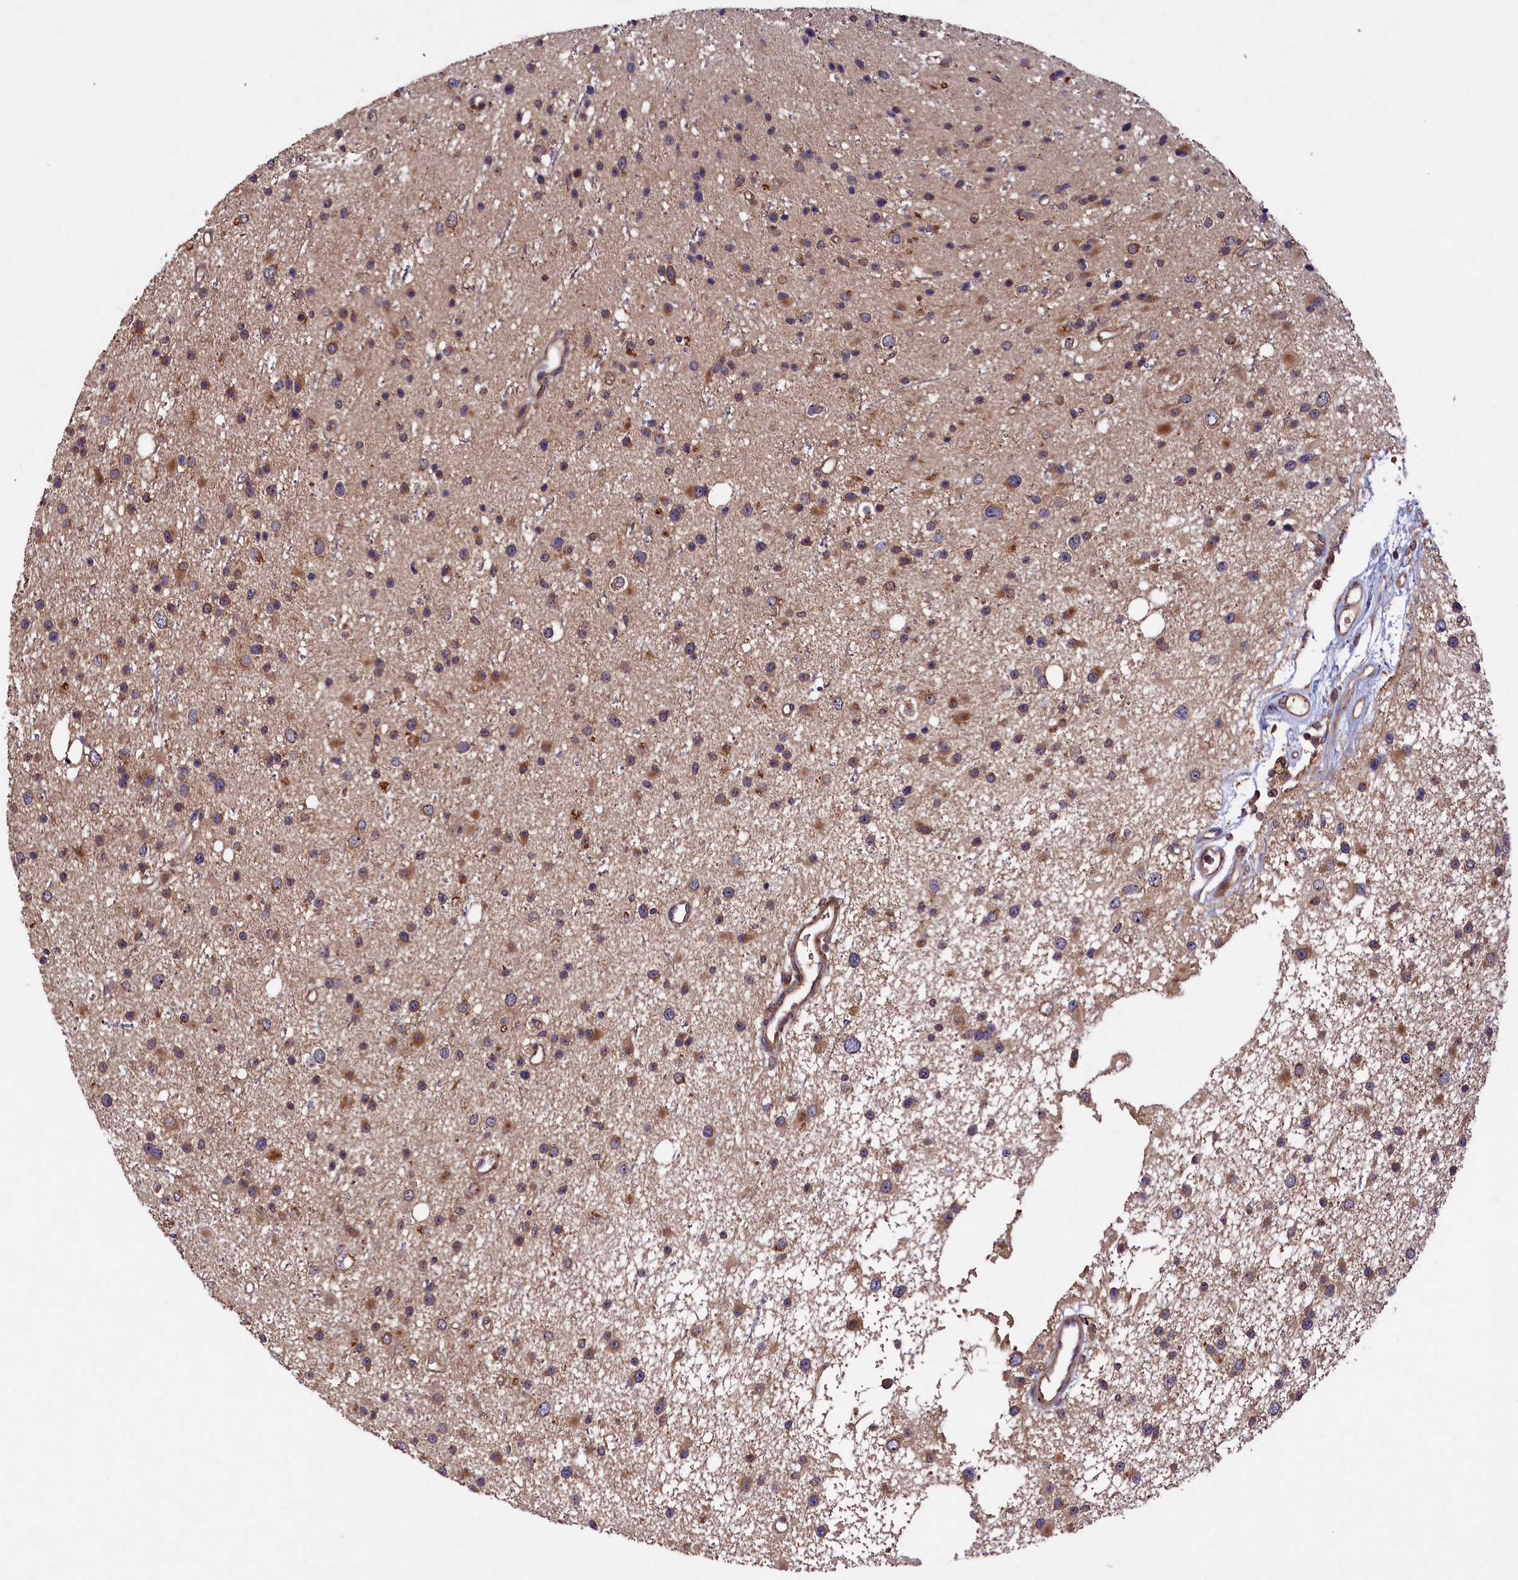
{"staining": {"intensity": "moderate", "quantity": ">75%", "location": "cytoplasmic/membranous"}, "tissue": "glioma", "cell_type": "Tumor cells", "image_type": "cancer", "snomed": [{"axis": "morphology", "description": "Glioma, malignant, Low grade"}, {"axis": "topography", "description": "Cerebral cortex"}], "caption": "The micrograph reveals a brown stain indicating the presence of a protein in the cytoplasmic/membranous of tumor cells in glioma.", "gene": "ARRDC4", "patient": {"sex": "female", "age": 39}}